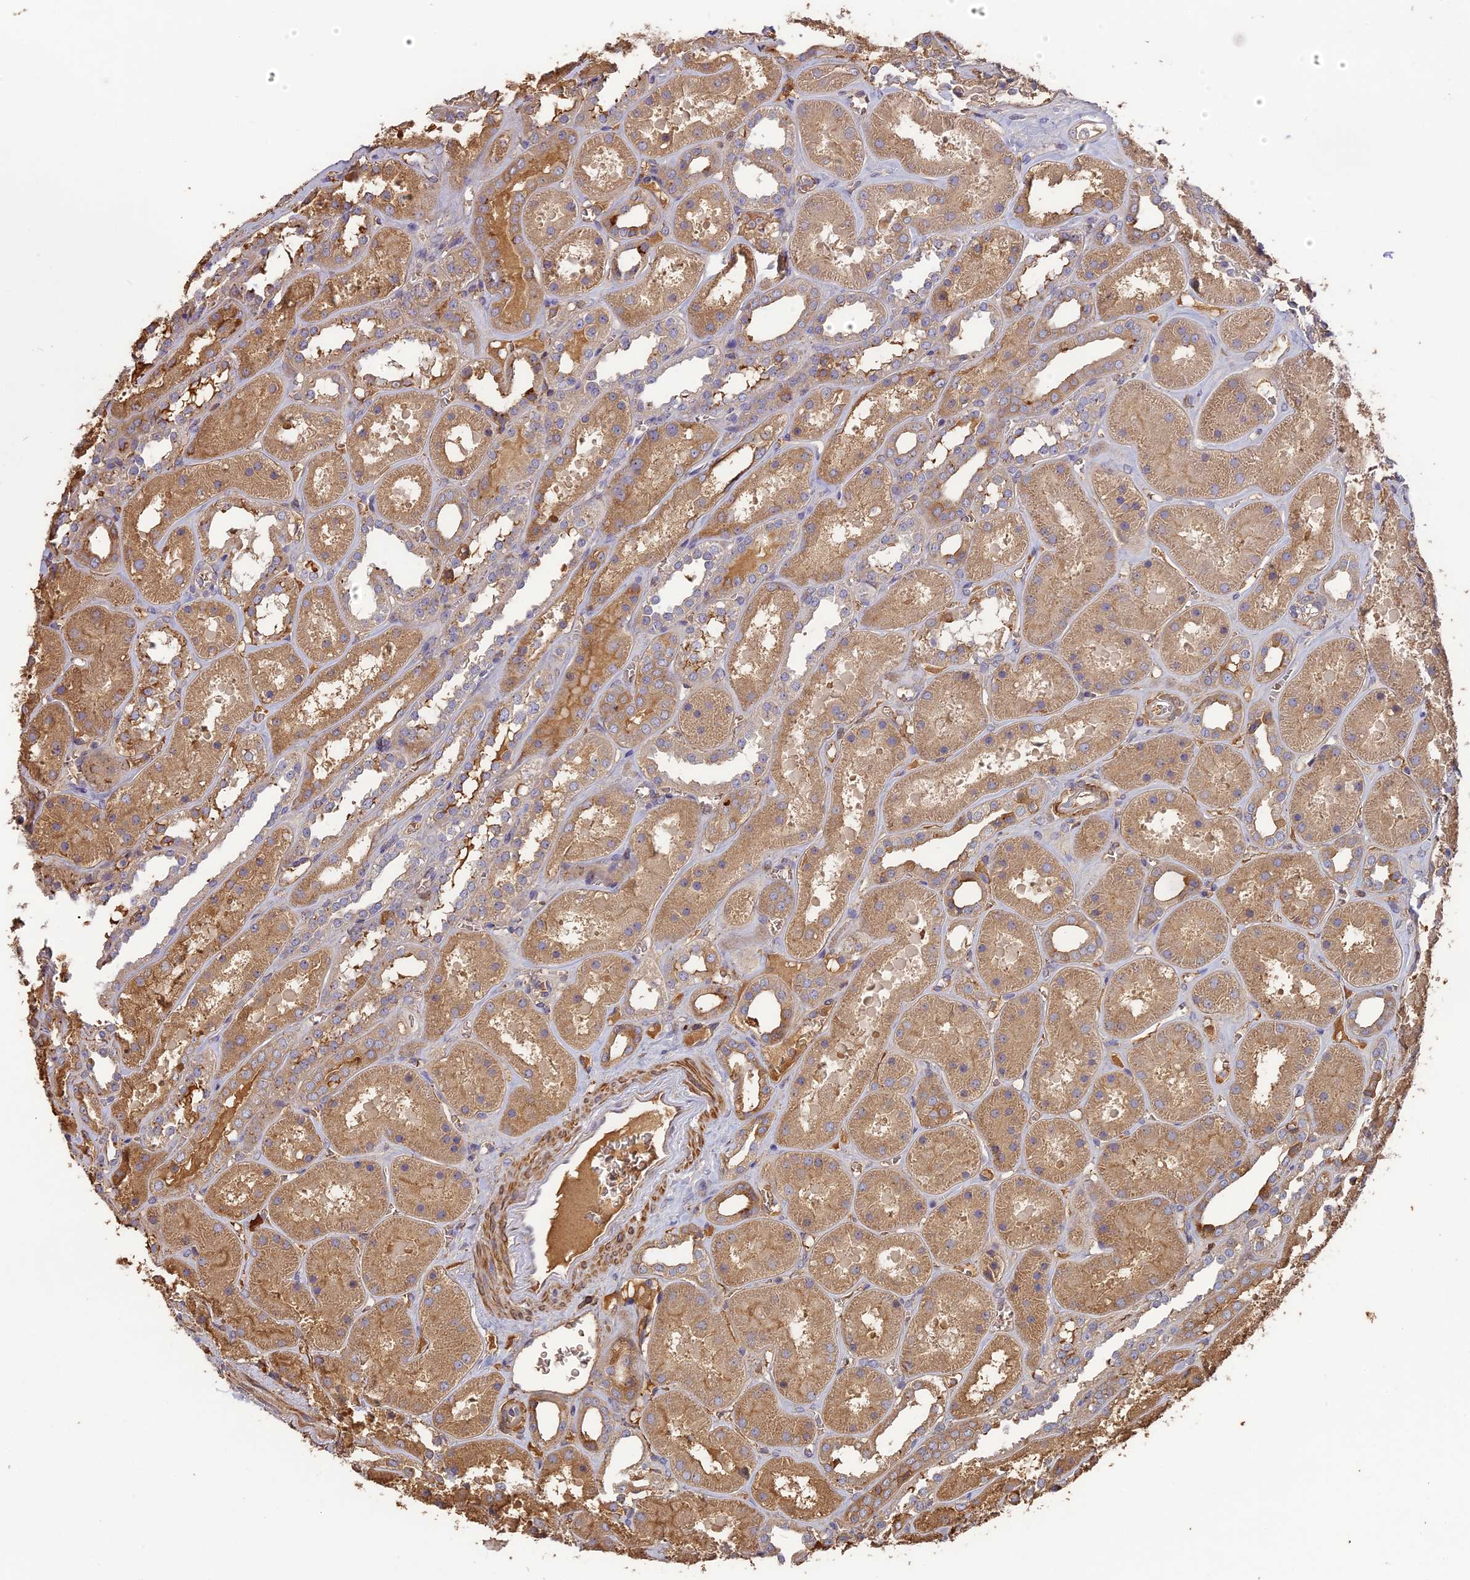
{"staining": {"intensity": "weak", "quantity": "25%-75%", "location": "cytoplasmic/membranous"}, "tissue": "kidney", "cell_type": "Cells in glomeruli", "image_type": "normal", "snomed": [{"axis": "morphology", "description": "Normal tissue, NOS"}, {"axis": "topography", "description": "Kidney"}], "caption": "Protein expression analysis of benign human kidney reveals weak cytoplasmic/membranous staining in approximately 25%-75% of cells in glomeruli.", "gene": "ERMAP", "patient": {"sex": "female", "age": 41}}